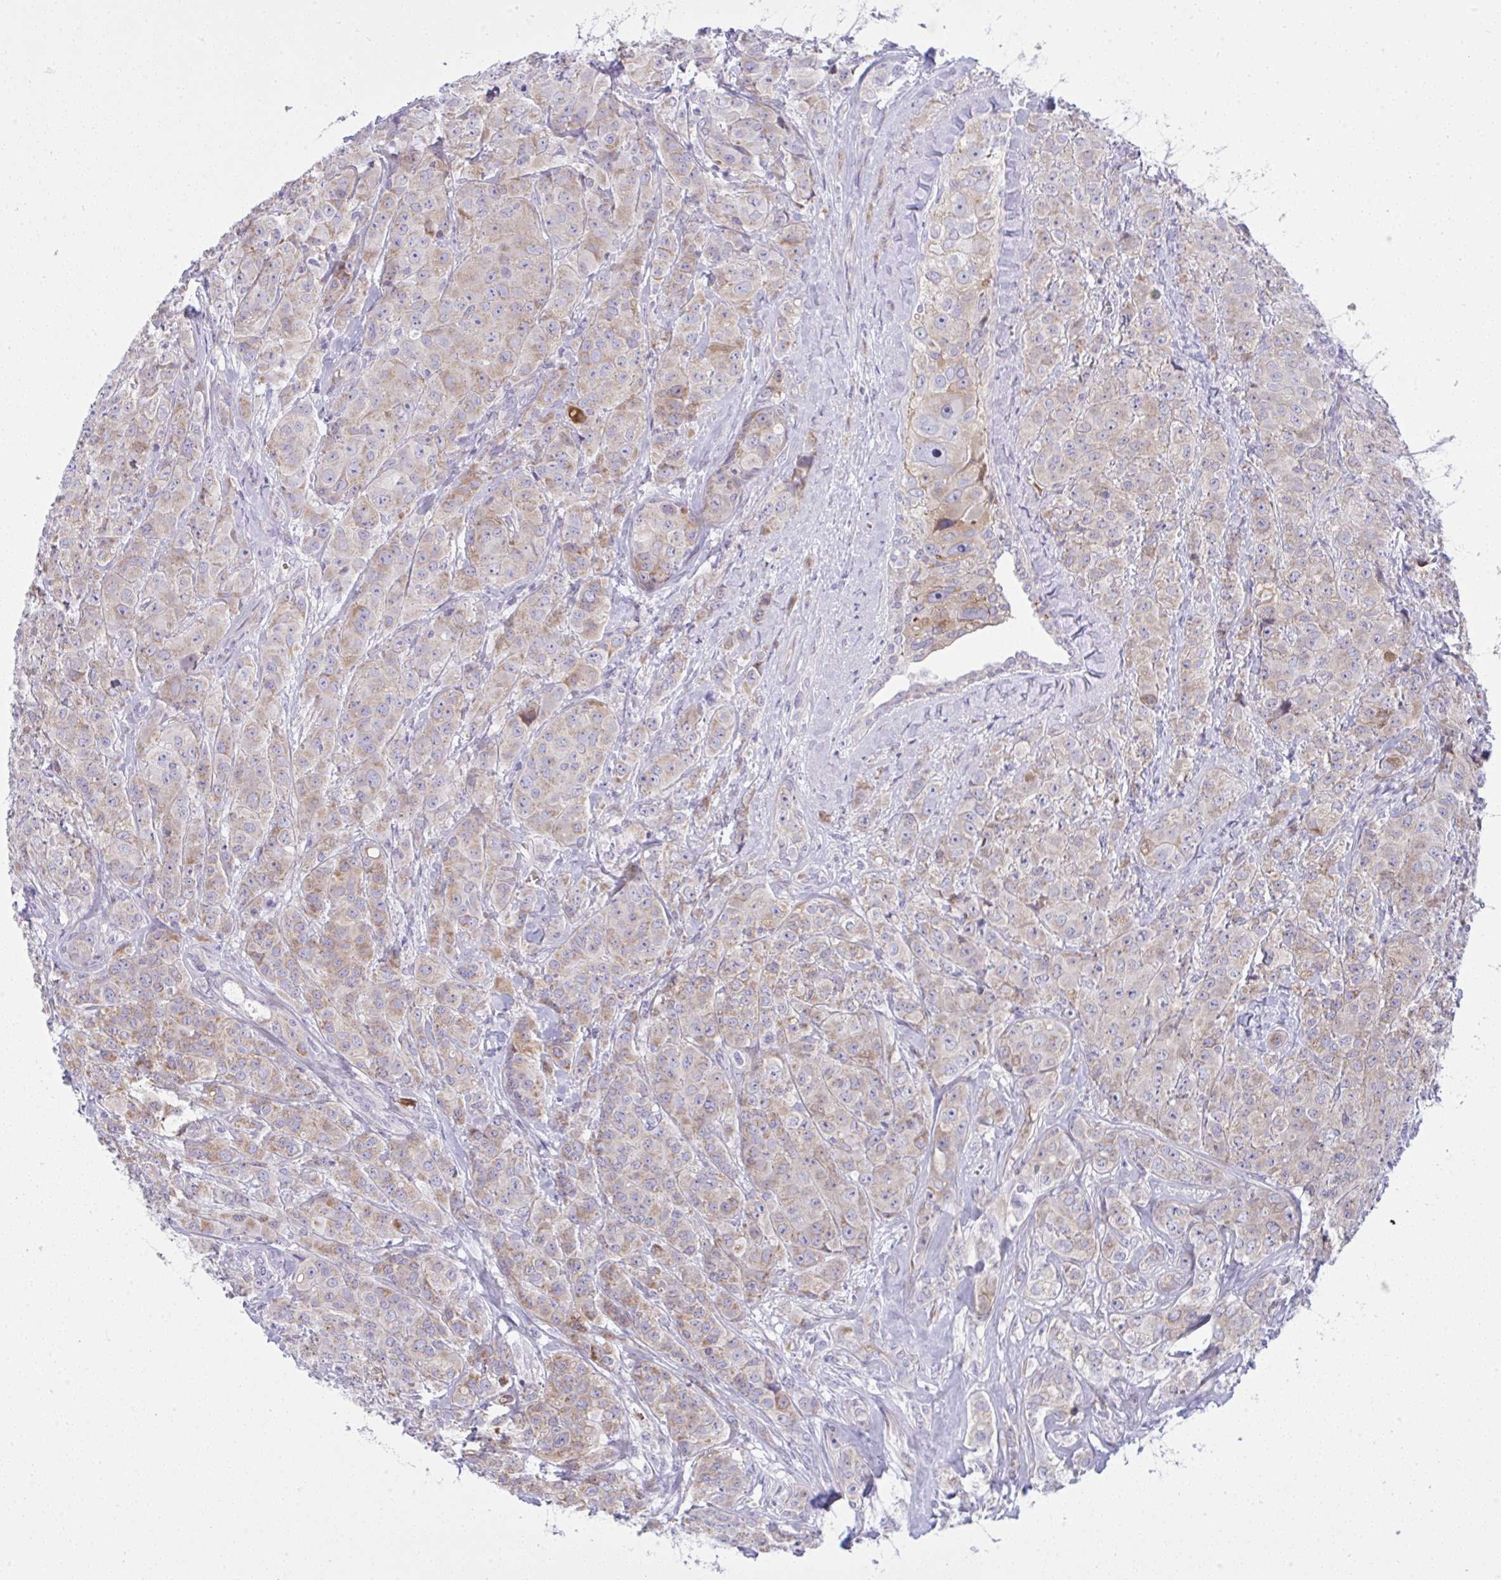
{"staining": {"intensity": "weak", "quantity": "25%-75%", "location": "cytoplasmic/membranous"}, "tissue": "breast cancer", "cell_type": "Tumor cells", "image_type": "cancer", "snomed": [{"axis": "morphology", "description": "Normal tissue, NOS"}, {"axis": "morphology", "description": "Duct carcinoma"}, {"axis": "topography", "description": "Breast"}], "caption": "High-magnification brightfield microscopy of intraductal carcinoma (breast) stained with DAB (3,3'-diaminobenzidine) (brown) and counterstained with hematoxylin (blue). tumor cells exhibit weak cytoplasmic/membranous expression is seen in about25%-75% of cells. Immunohistochemistry (ihc) stains the protein of interest in brown and the nuclei are stained blue.", "gene": "NTN1", "patient": {"sex": "female", "age": 43}}